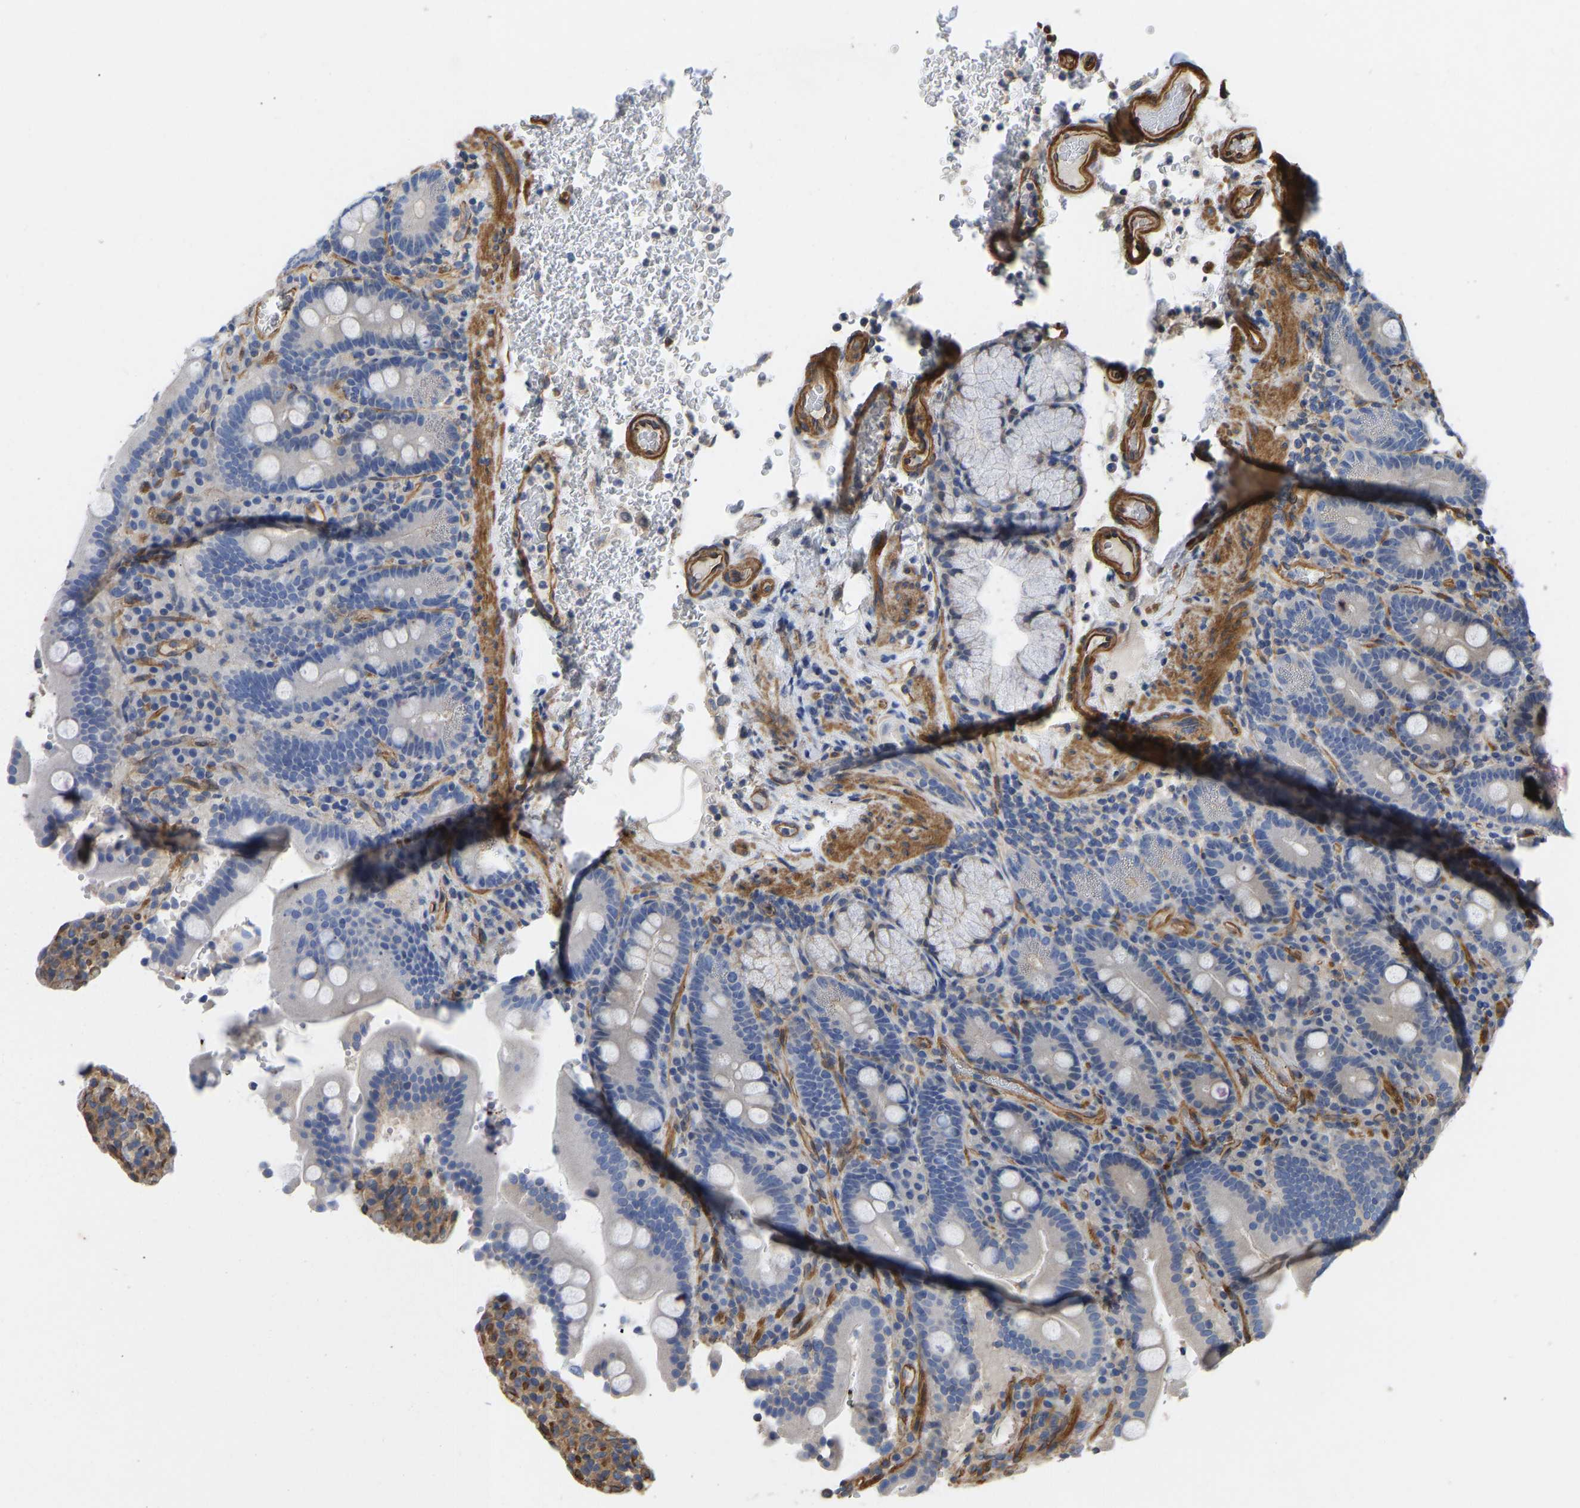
{"staining": {"intensity": "negative", "quantity": "none", "location": "none"}, "tissue": "duodenum", "cell_type": "Glandular cells", "image_type": "normal", "snomed": [{"axis": "morphology", "description": "Normal tissue, NOS"}, {"axis": "topography", "description": "Small intestine, NOS"}], "caption": "Histopathology image shows no protein expression in glandular cells of normal duodenum. (Stains: DAB IHC with hematoxylin counter stain, Microscopy: brightfield microscopy at high magnification).", "gene": "ELMO2", "patient": {"sex": "female", "age": 71}}